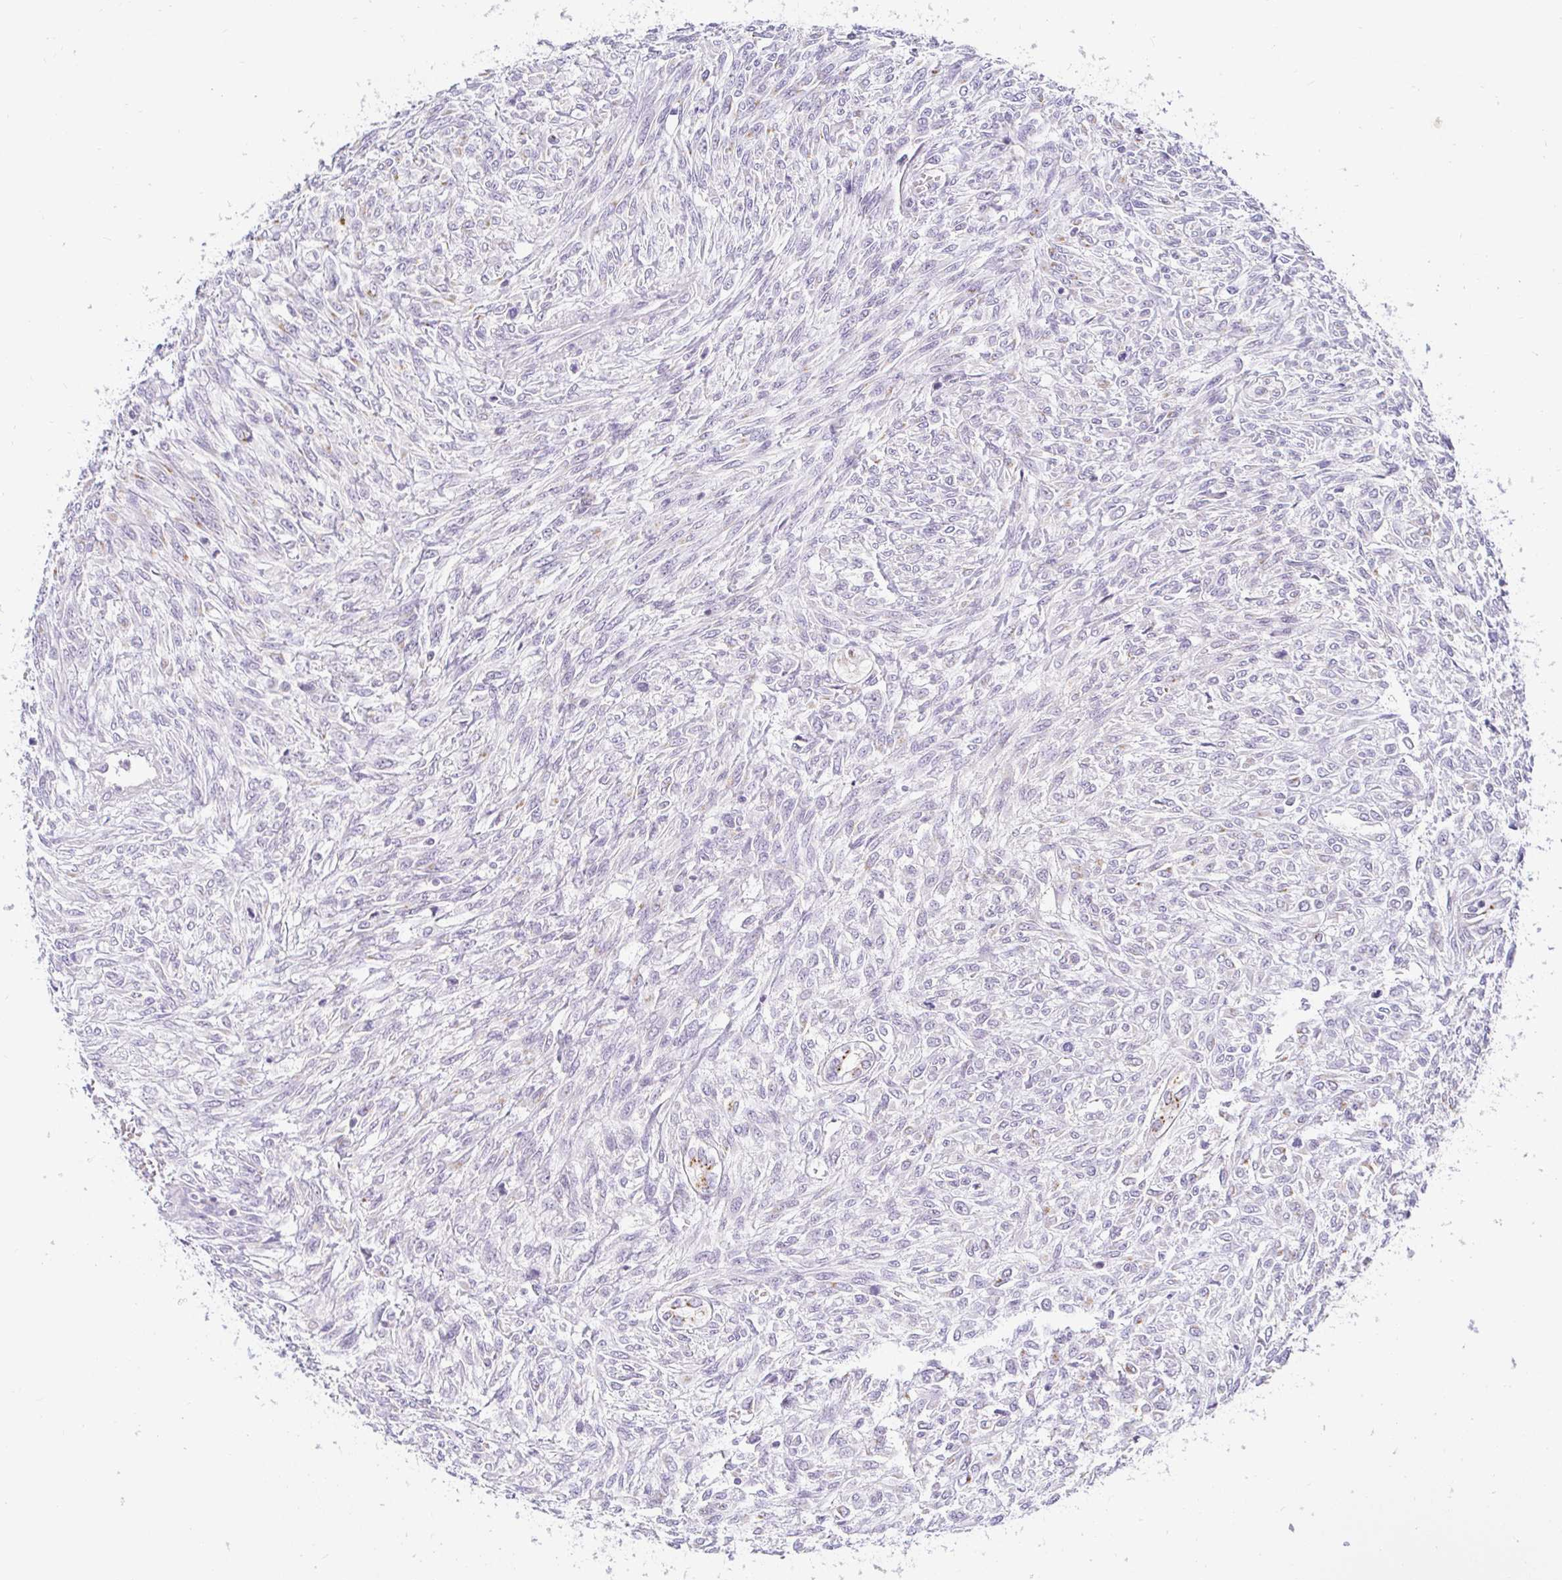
{"staining": {"intensity": "negative", "quantity": "none", "location": "none"}, "tissue": "renal cancer", "cell_type": "Tumor cells", "image_type": "cancer", "snomed": [{"axis": "morphology", "description": "Adenocarcinoma, NOS"}, {"axis": "topography", "description": "Kidney"}], "caption": "A high-resolution photomicrograph shows IHC staining of renal adenocarcinoma, which displays no significant expression in tumor cells. The staining is performed using DAB (3,3'-diaminobenzidine) brown chromogen with nuclei counter-stained in using hematoxylin.", "gene": "OR51D1", "patient": {"sex": "male", "age": 58}}